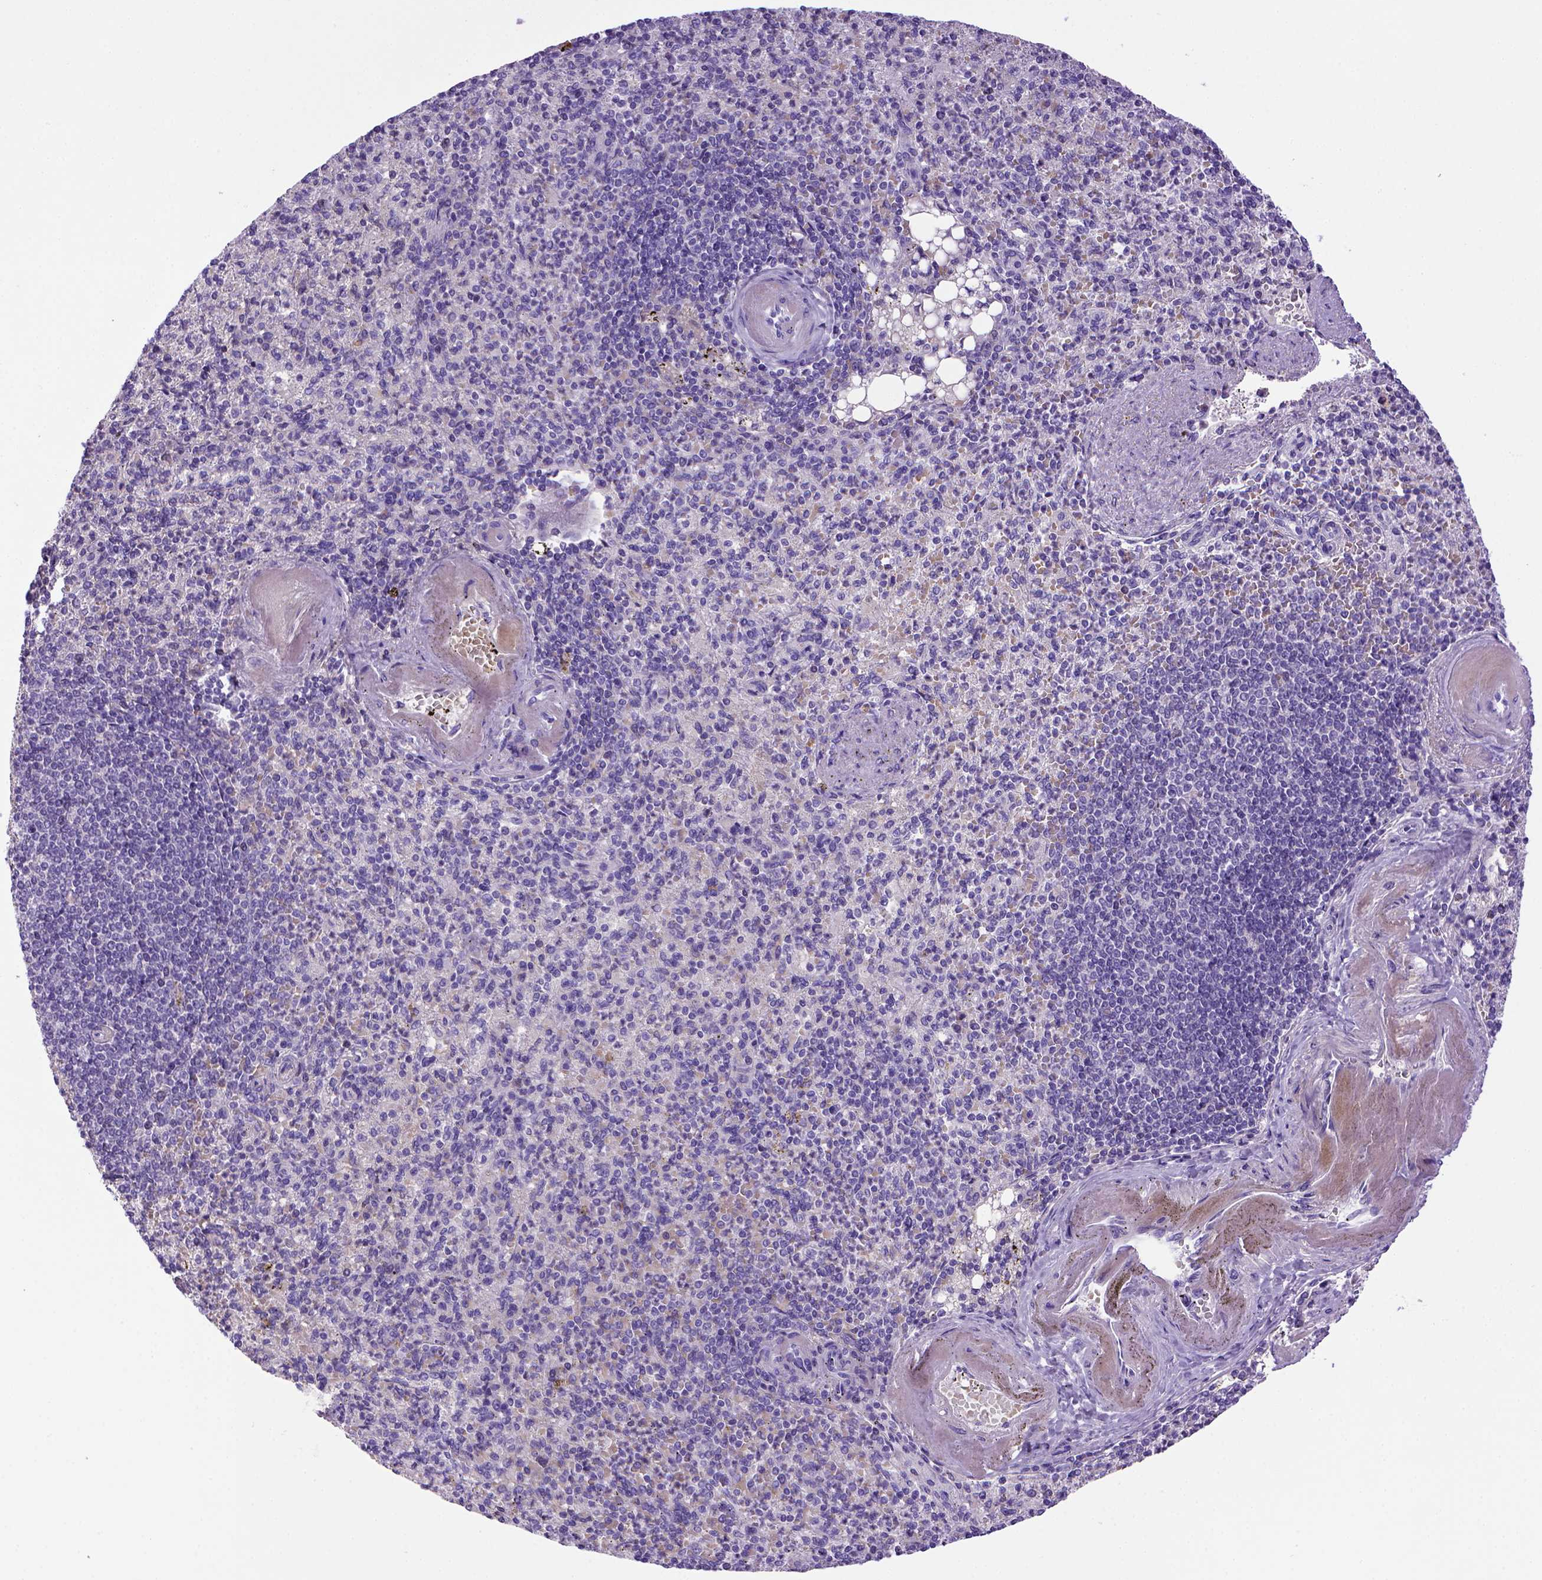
{"staining": {"intensity": "negative", "quantity": "none", "location": "none"}, "tissue": "spleen", "cell_type": "Cells in red pulp", "image_type": "normal", "snomed": [{"axis": "morphology", "description": "Normal tissue, NOS"}, {"axis": "topography", "description": "Spleen"}], "caption": "There is no significant positivity in cells in red pulp of spleen. (Stains: DAB (3,3'-diaminobenzidine) IHC with hematoxylin counter stain, Microscopy: brightfield microscopy at high magnification).", "gene": "BAAT", "patient": {"sex": "female", "age": 74}}